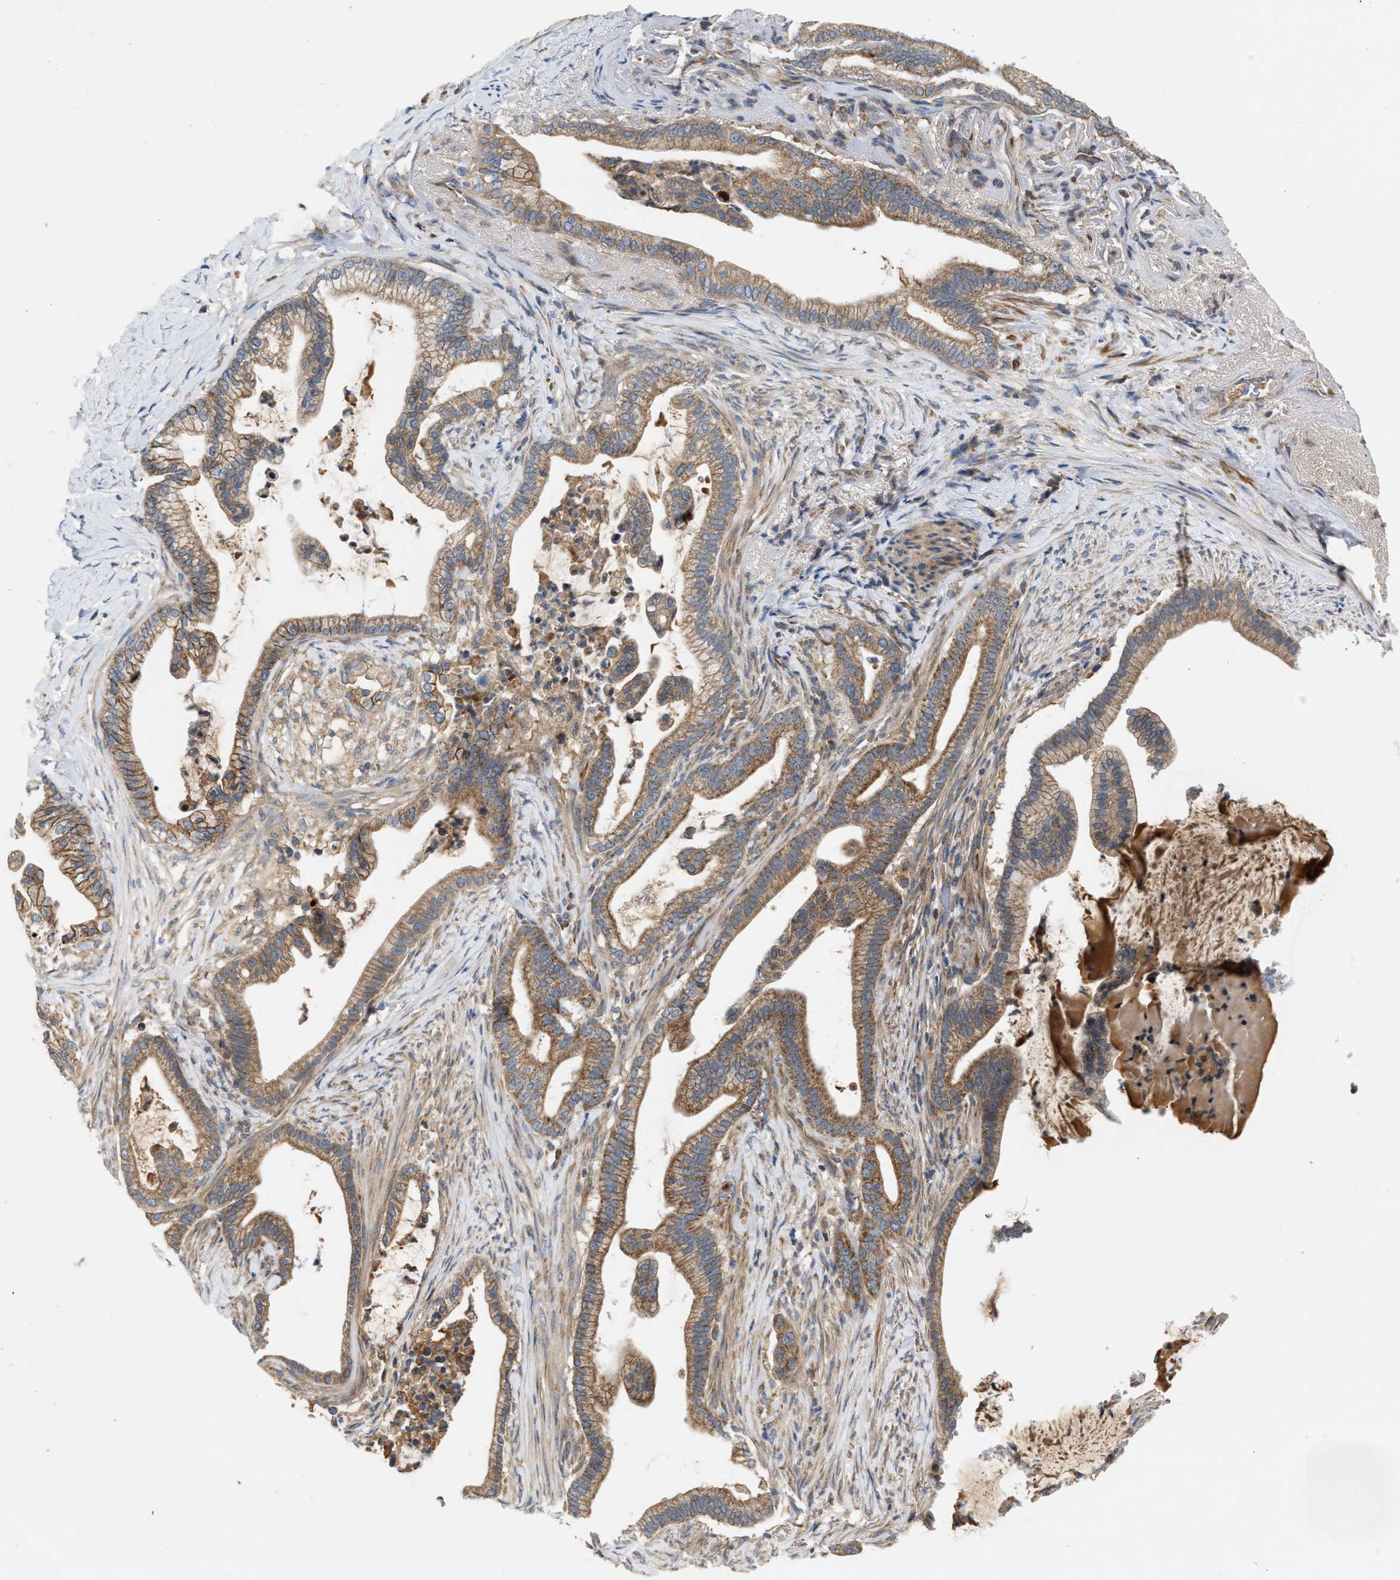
{"staining": {"intensity": "moderate", "quantity": ">75%", "location": "cytoplasmic/membranous"}, "tissue": "pancreatic cancer", "cell_type": "Tumor cells", "image_type": "cancer", "snomed": [{"axis": "morphology", "description": "Adenocarcinoma, NOS"}, {"axis": "topography", "description": "Pancreas"}], "caption": "Human pancreatic cancer (adenocarcinoma) stained for a protein (brown) exhibits moderate cytoplasmic/membranous positive expression in approximately >75% of tumor cells.", "gene": "TACO1", "patient": {"sex": "male", "age": 69}}